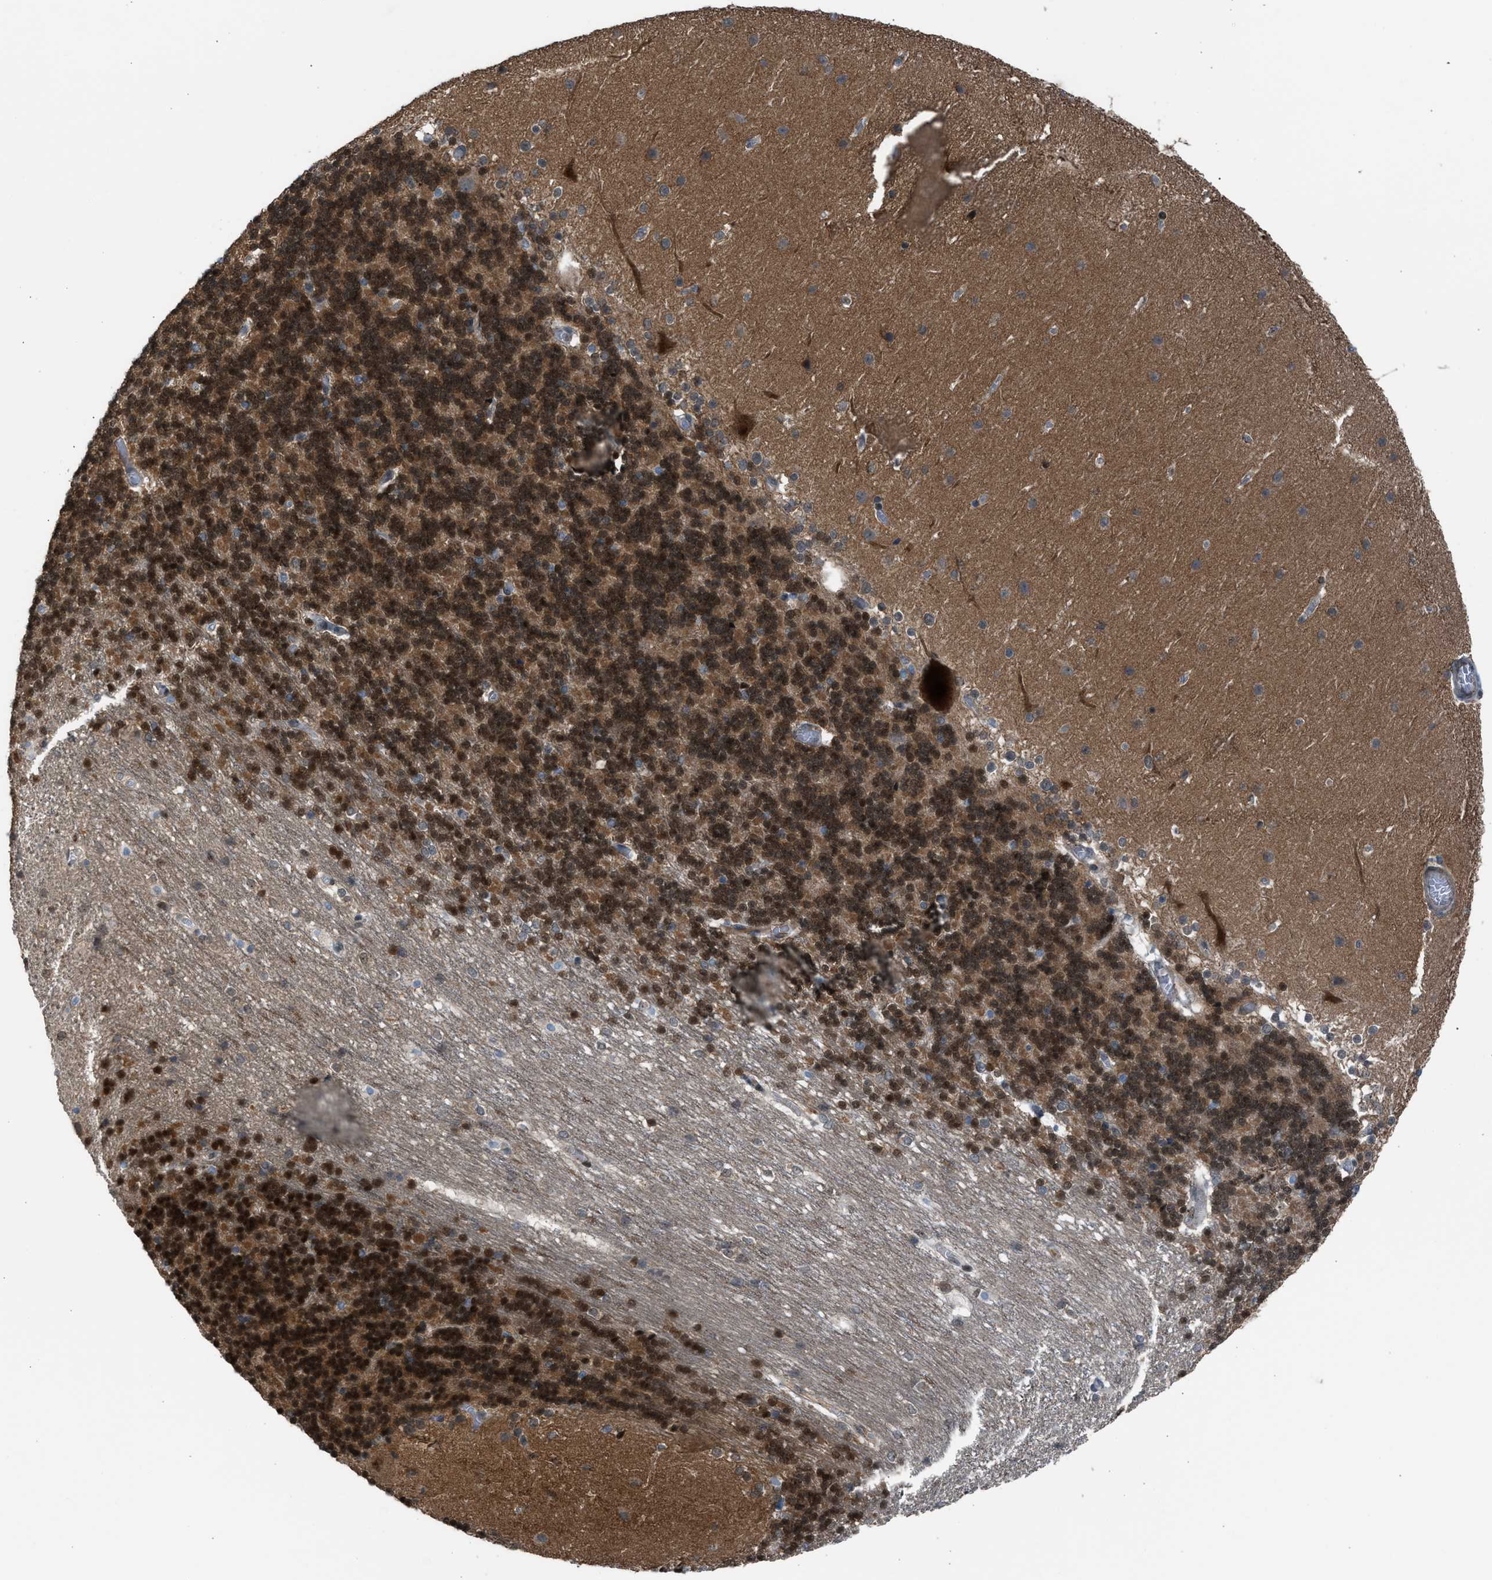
{"staining": {"intensity": "strong", "quantity": ">75%", "location": "cytoplasmic/membranous,nuclear"}, "tissue": "cerebellum", "cell_type": "Cells in granular layer", "image_type": "normal", "snomed": [{"axis": "morphology", "description": "Normal tissue, NOS"}, {"axis": "topography", "description": "Cerebellum"}], "caption": "Immunohistochemical staining of normal cerebellum exhibits strong cytoplasmic/membranous,nuclear protein expression in approximately >75% of cells in granular layer.", "gene": "CRTC1", "patient": {"sex": "female", "age": 19}}